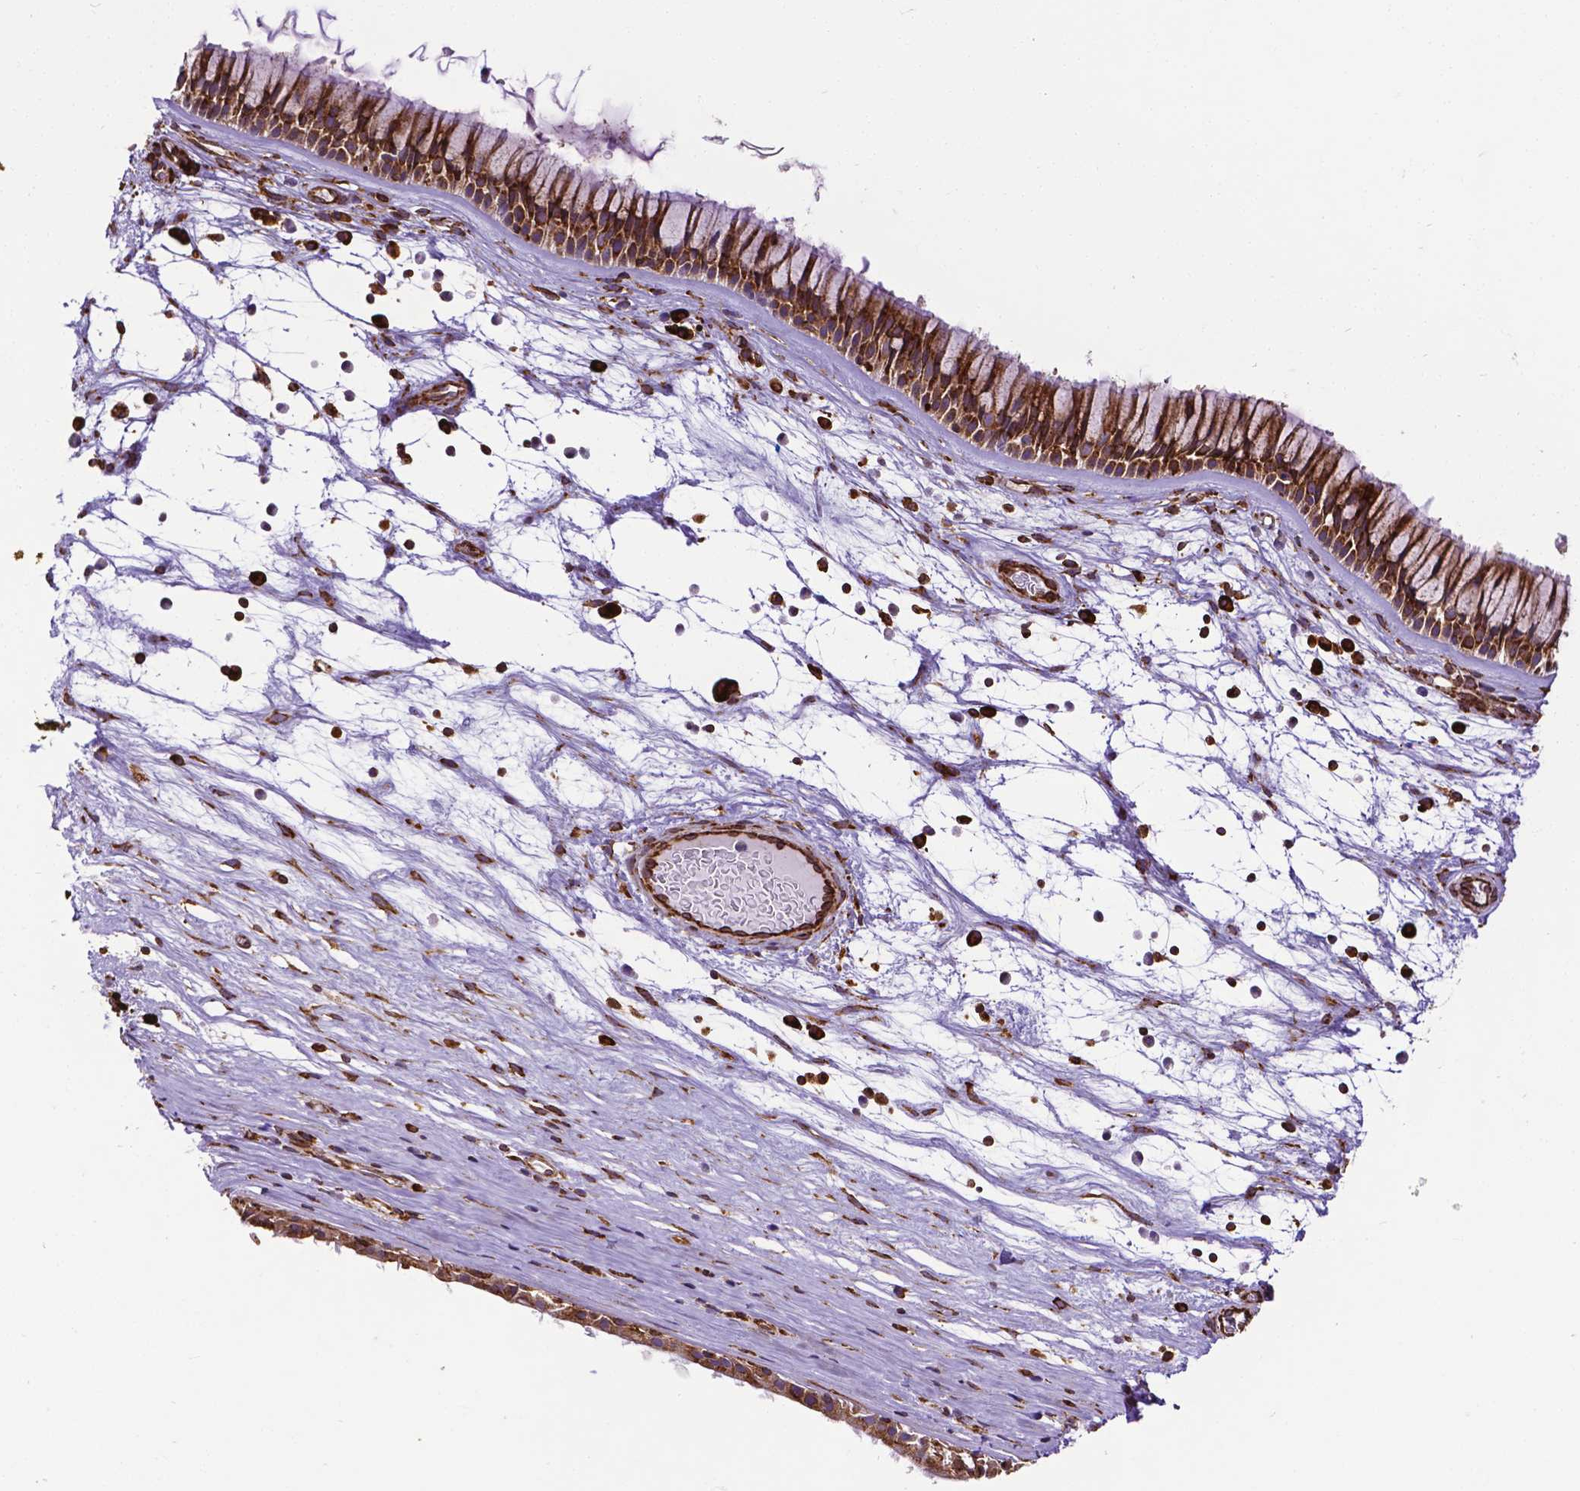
{"staining": {"intensity": "strong", "quantity": ">75%", "location": "cytoplasmic/membranous"}, "tissue": "nasopharynx", "cell_type": "Respiratory epithelial cells", "image_type": "normal", "snomed": [{"axis": "morphology", "description": "Normal tissue, NOS"}, {"axis": "topography", "description": "Nasopharynx"}], "caption": "A high-resolution histopathology image shows IHC staining of unremarkable nasopharynx, which shows strong cytoplasmic/membranous staining in about >75% of respiratory epithelial cells. (brown staining indicates protein expression, while blue staining denotes nuclei).", "gene": "MTDH", "patient": {"sex": "male", "age": 74}}